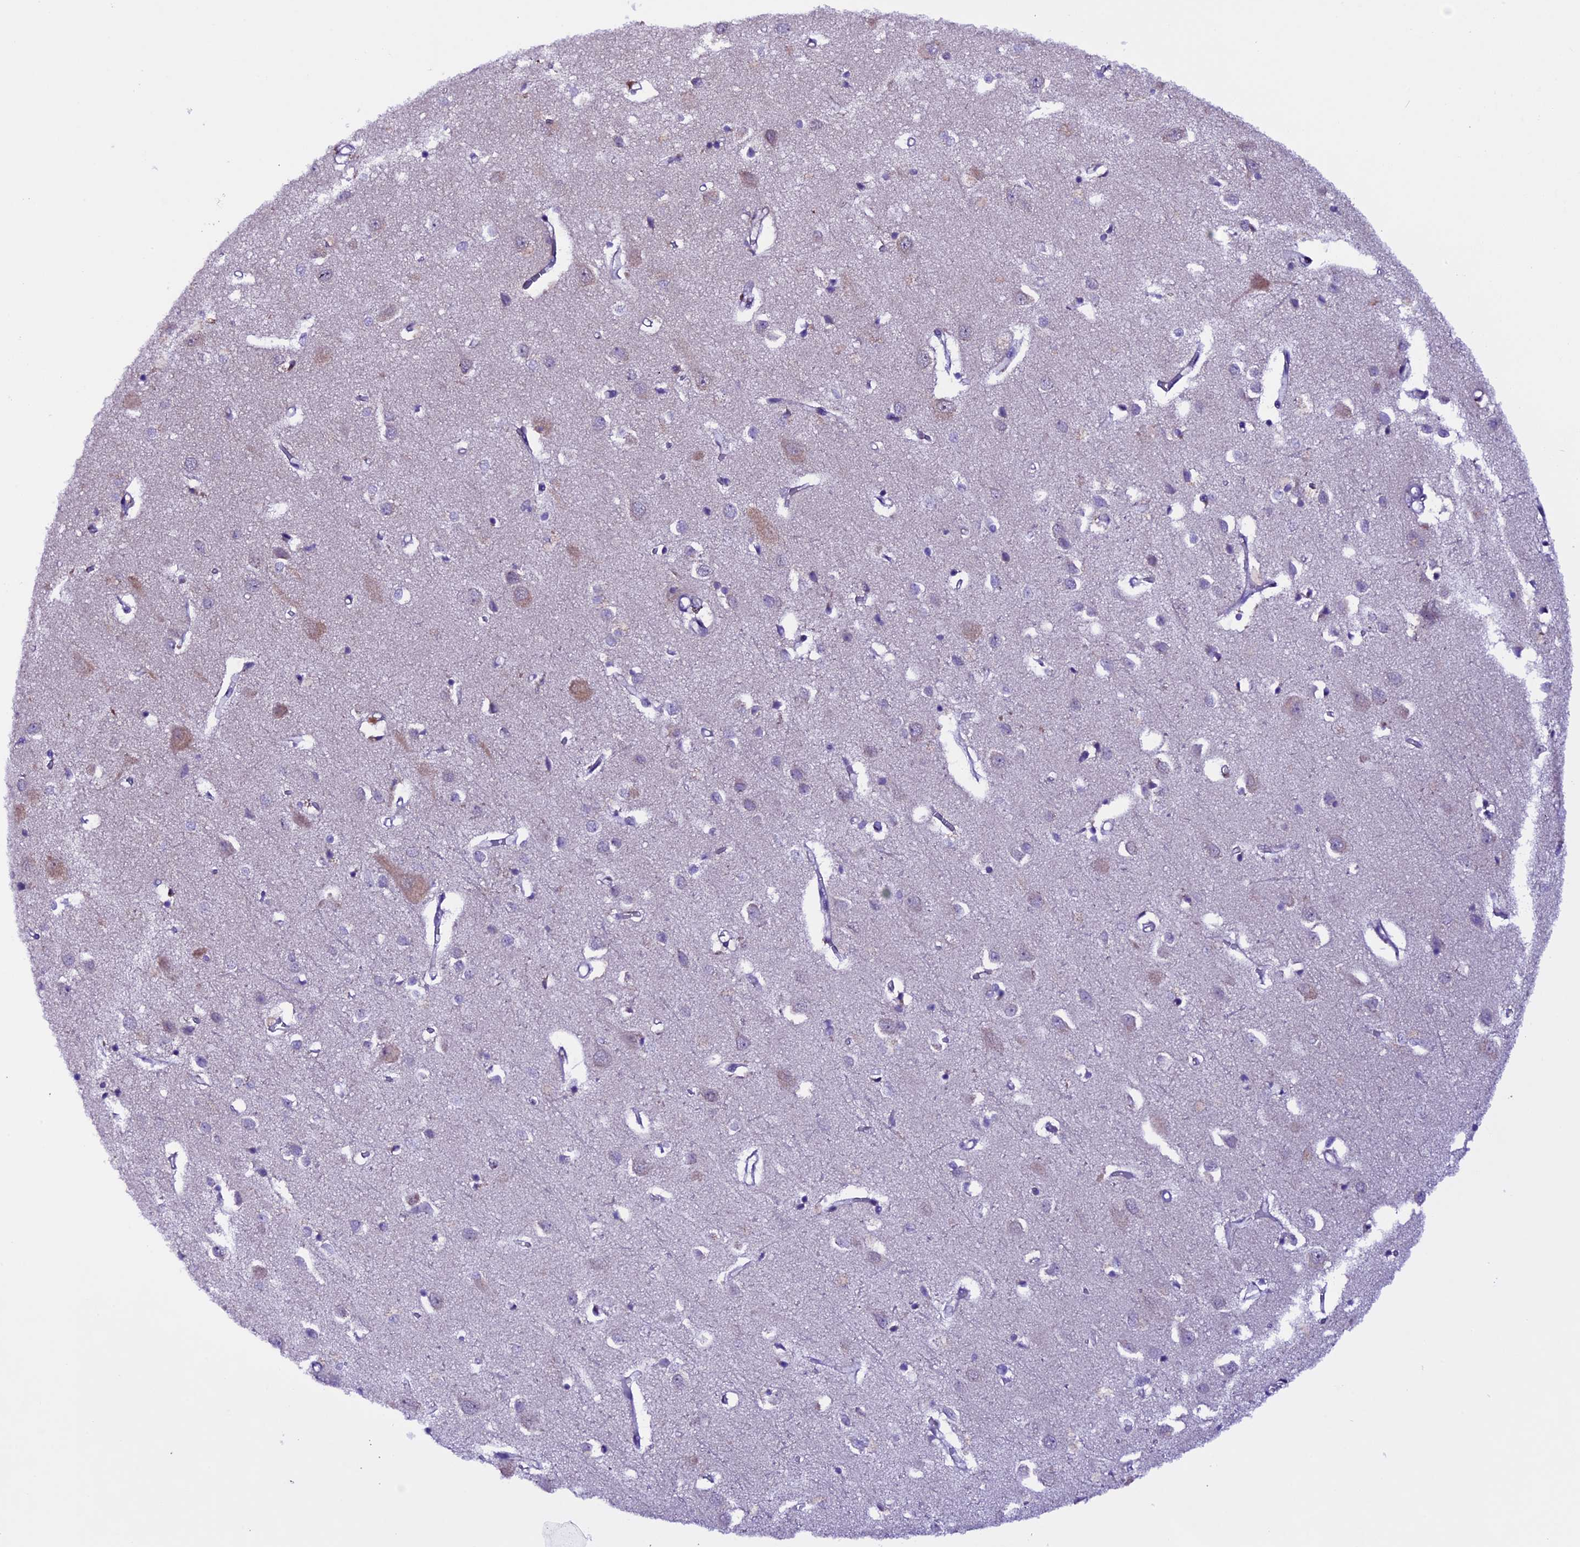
{"staining": {"intensity": "negative", "quantity": "none", "location": "none"}, "tissue": "cerebral cortex", "cell_type": "Endothelial cells", "image_type": "normal", "snomed": [{"axis": "morphology", "description": "Normal tissue, NOS"}, {"axis": "topography", "description": "Cerebral cortex"}], "caption": "Endothelial cells show no significant positivity in normal cerebral cortex.", "gene": "XKR7", "patient": {"sex": "female", "age": 64}}